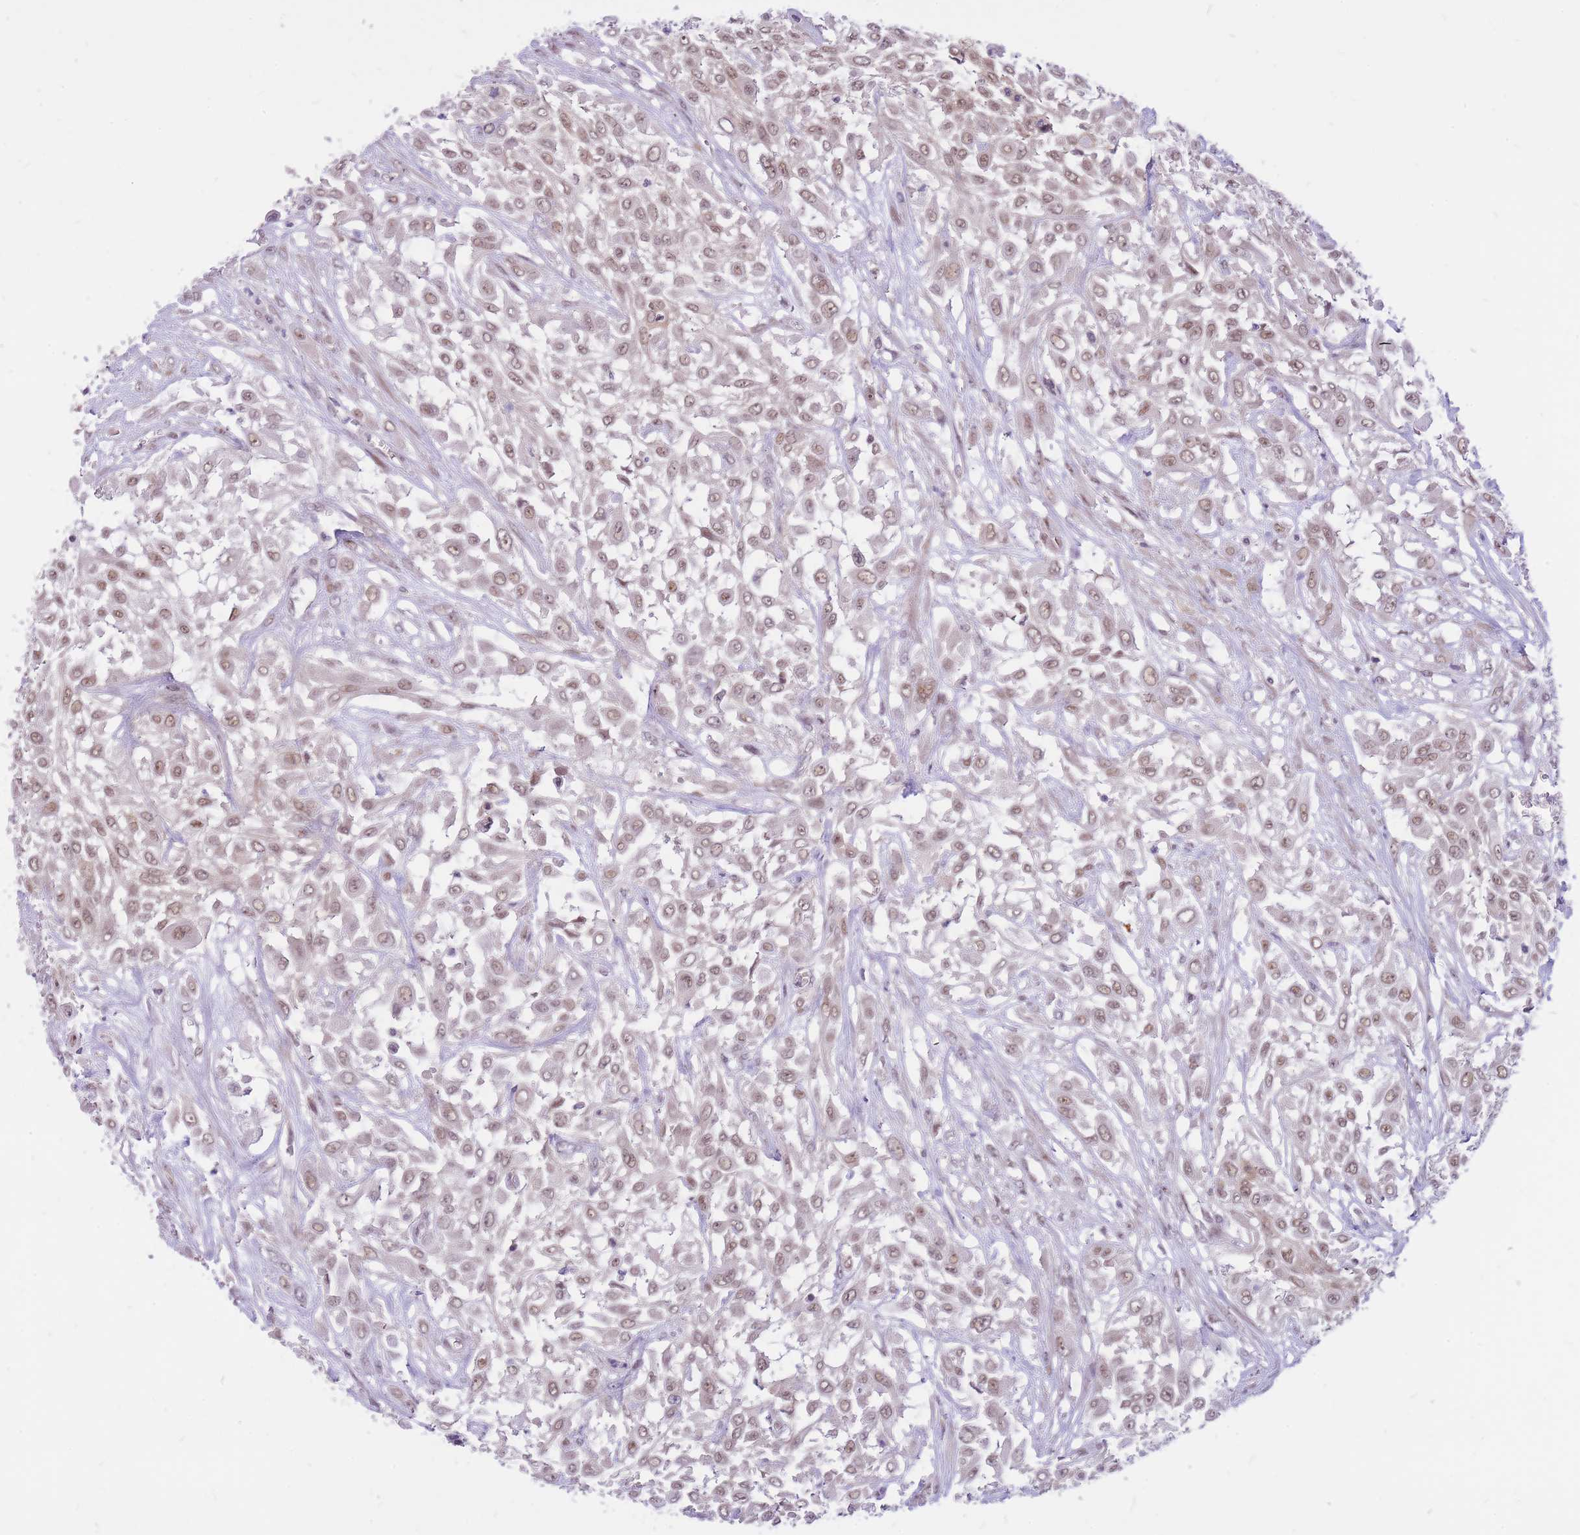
{"staining": {"intensity": "weak", "quantity": ">75%", "location": "nuclear"}, "tissue": "urothelial cancer", "cell_type": "Tumor cells", "image_type": "cancer", "snomed": [{"axis": "morphology", "description": "Urothelial carcinoma, High grade"}, {"axis": "topography", "description": "Urinary bladder"}], "caption": "Human urothelial cancer stained for a protein (brown) shows weak nuclear positive staining in approximately >75% of tumor cells.", "gene": "MINDY2", "patient": {"sex": "male", "age": 57}}